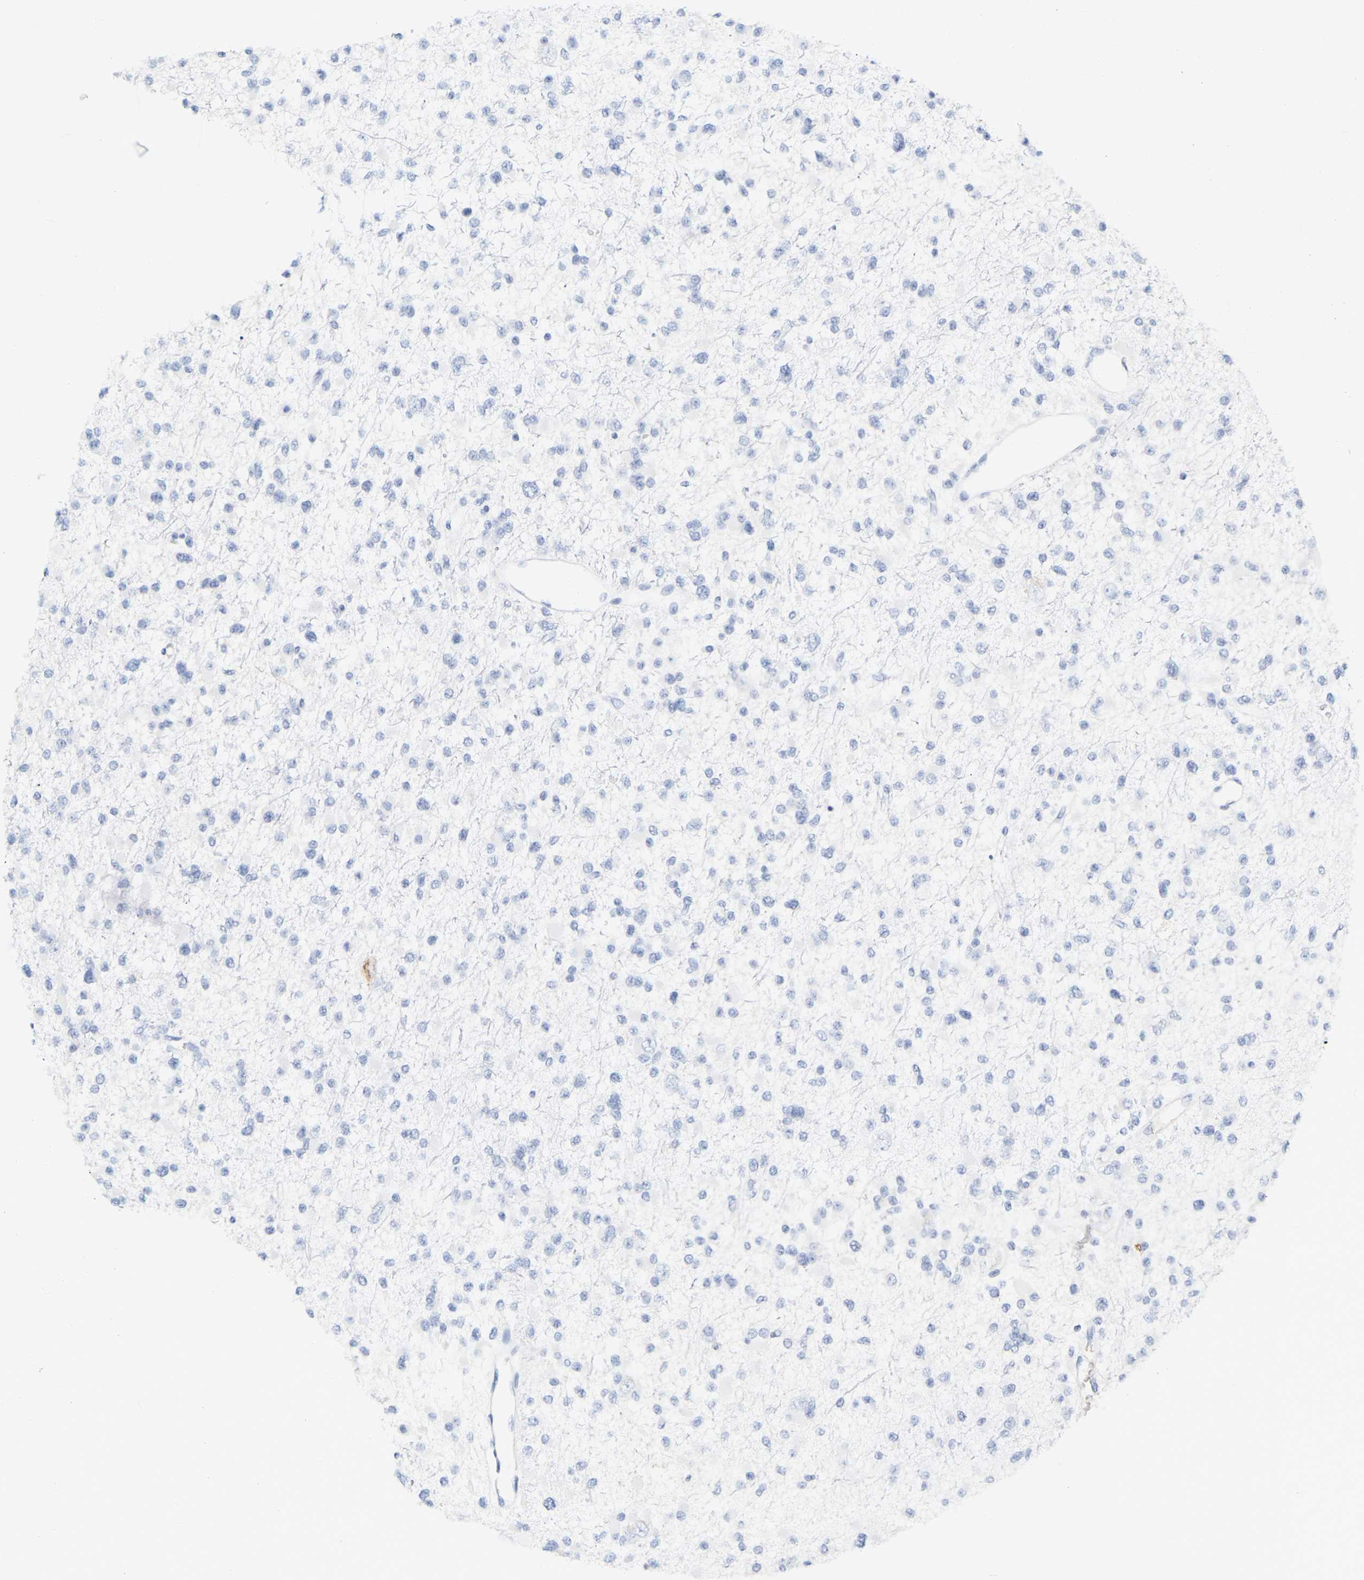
{"staining": {"intensity": "negative", "quantity": "none", "location": "none"}, "tissue": "glioma", "cell_type": "Tumor cells", "image_type": "cancer", "snomed": [{"axis": "morphology", "description": "Glioma, malignant, Low grade"}, {"axis": "topography", "description": "Brain"}], "caption": "An immunohistochemistry (IHC) photomicrograph of malignant glioma (low-grade) is shown. There is no staining in tumor cells of malignant glioma (low-grade).", "gene": "GNAS", "patient": {"sex": "female", "age": 22}}